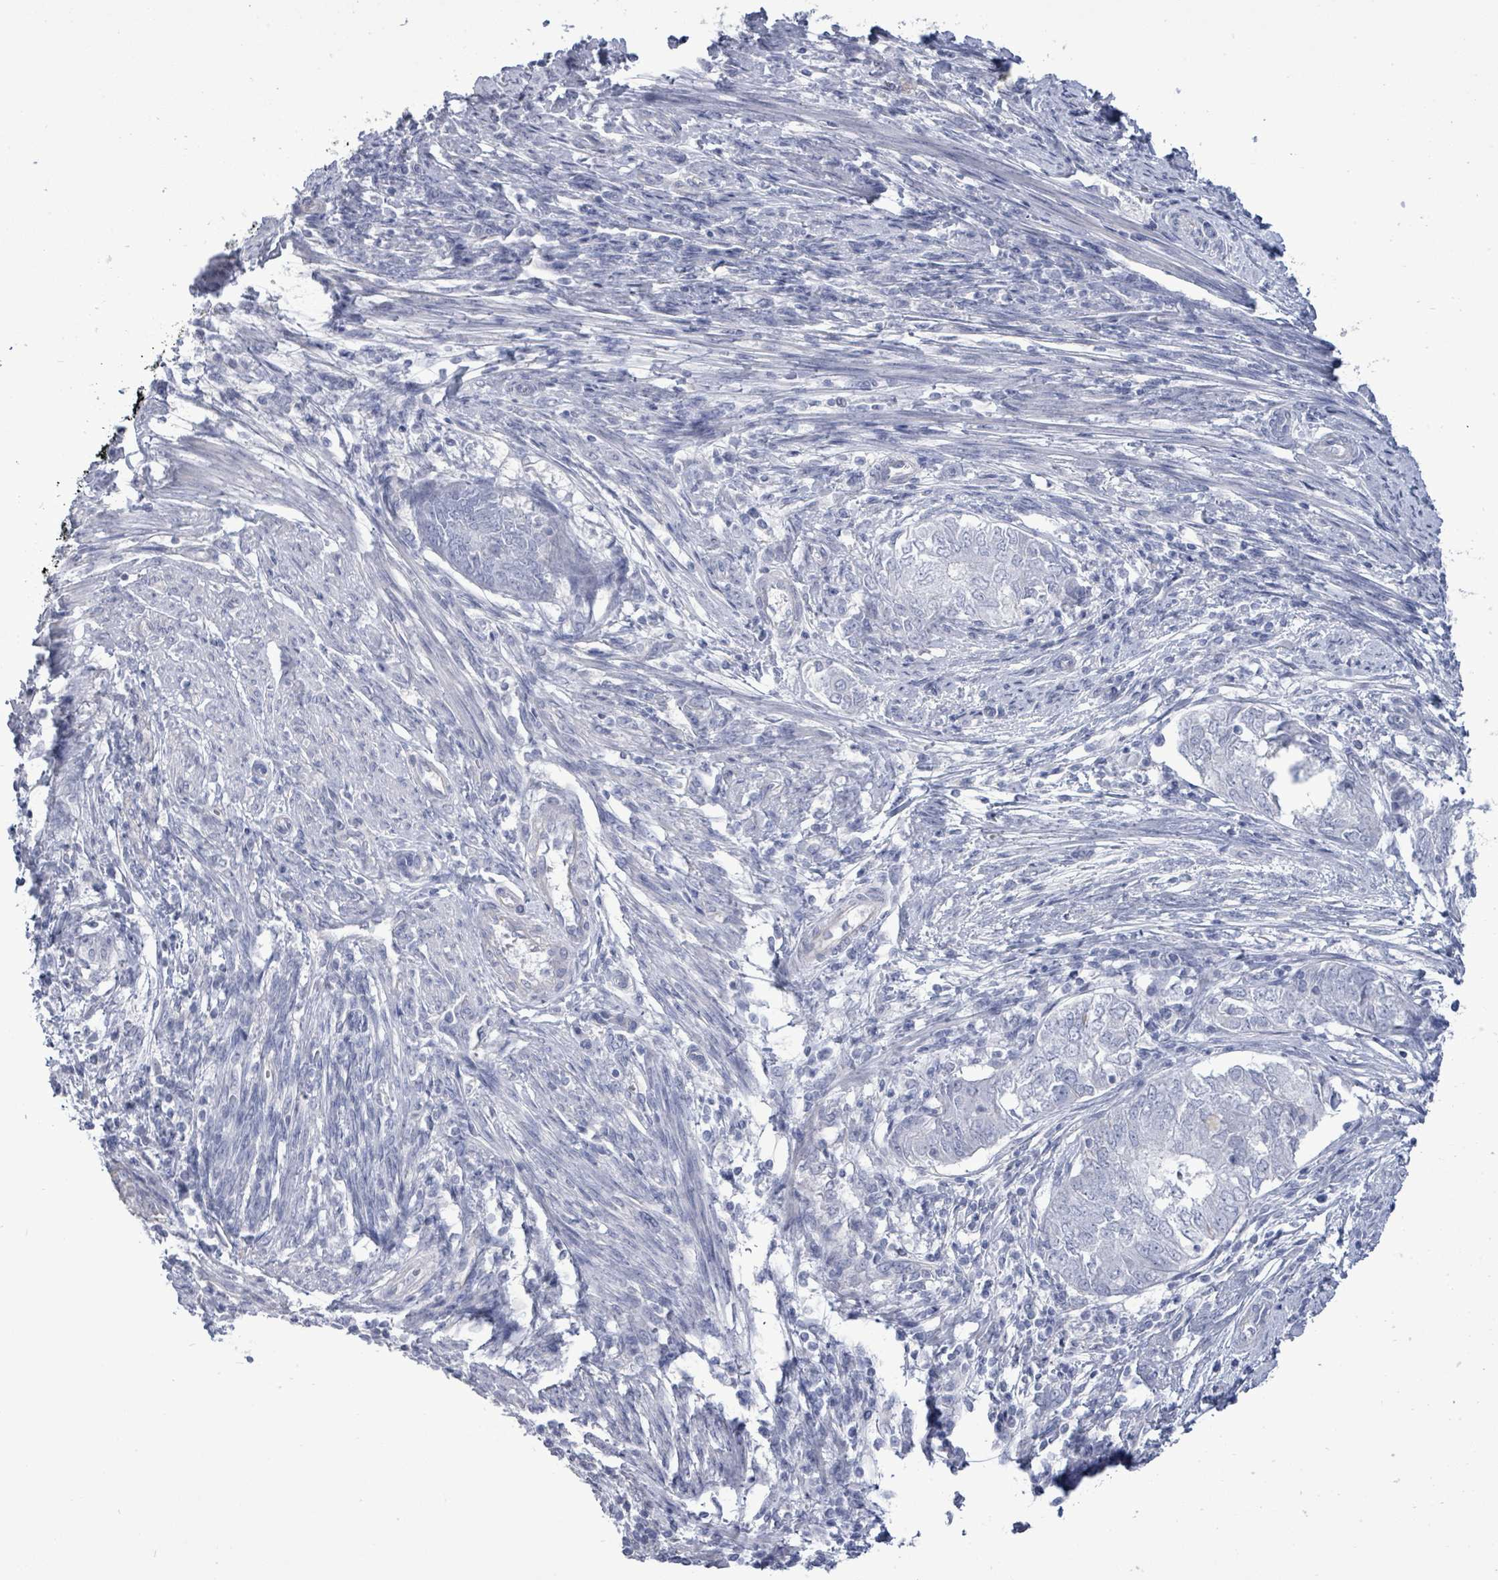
{"staining": {"intensity": "negative", "quantity": "none", "location": "none"}, "tissue": "endometrial cancer", "cell_type": "Tumor cells", "image_type": "cancer", "snomed": [{"axis": "morphology", "description": "Adenocarcinoma, NOS"}, {"axis": "topography", "description": "Endometrium"}], "caption": "Micrograph shows no protein staining in tumor cells of endometrial cancer (adenocarcinoma) tissue.", "gene": "CT45A5", "patient": {"sex": "female", "age": 62}}